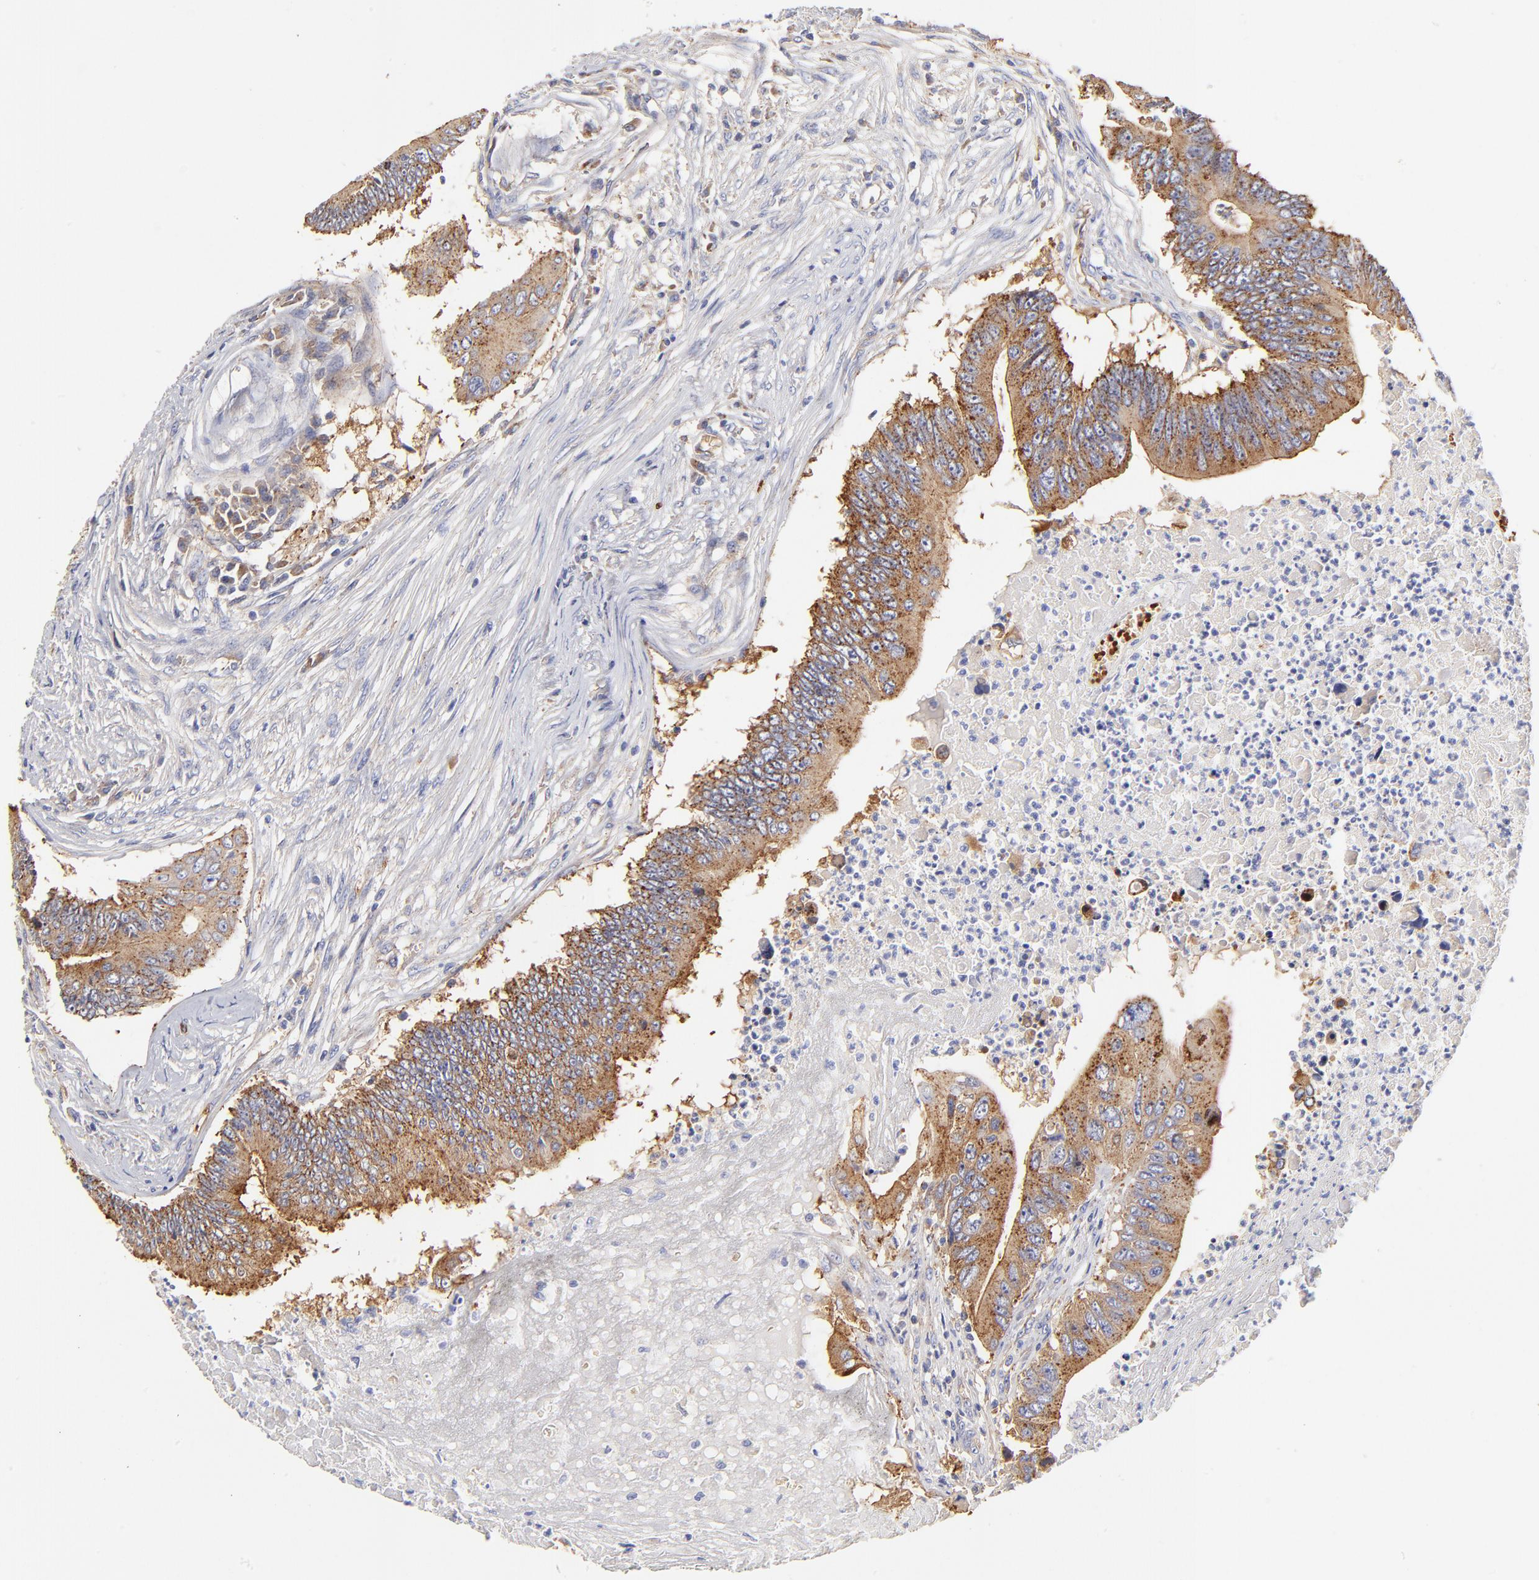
{"staining": {"intensity": "moderate", "quantity": ">75%", "location": "cytoplasmic/membranous"}, "tissue": "colorectal cancer", "cell_type": "Tumor cells", "image_type": "cancer", "snomed": [{"axis": "morphology", "description": "Adenocarcinoma, NOS"}, {"axis": "topography", "description": "Colon"}], "caption": "Human colorectal cancer stained for a protein (brown) reveals moderate cytoplasmic/membranous positive staining in approximately >75% of tumor cells.", "gene": "CD2AP", "patient": {"sex": "male", "age": 65}}